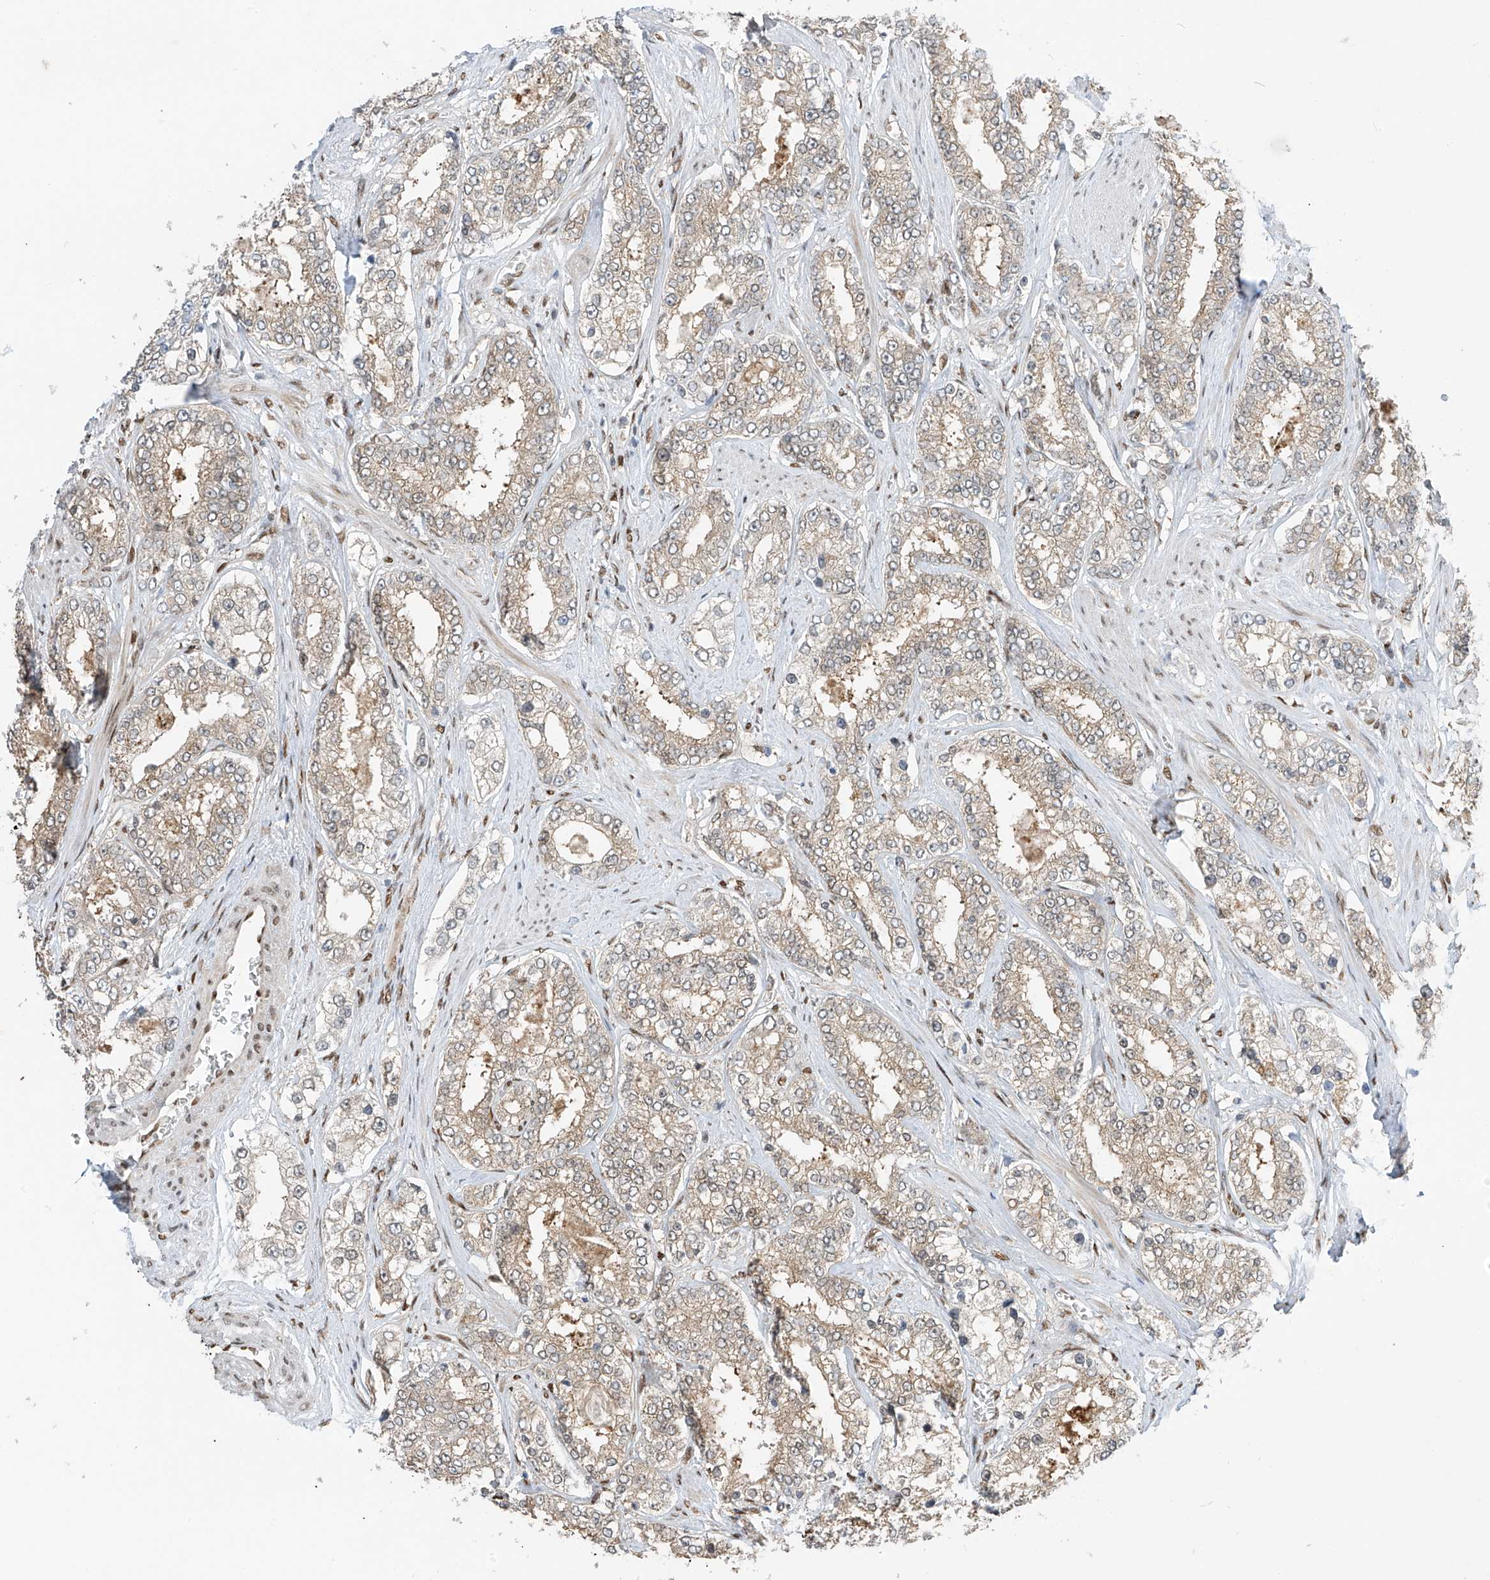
{"staining": {"intensity": "weak", "quantity": ">75%", "location": "cytoplasmic/membranous"}, "tissue": "prostate cancer", "cell_type": "Tumor cells", "image_type": "cancer", "snomed": [{"axis": "morphology", "description": "Normal tissue, NOS"}, {"axis": "morphology", "description": "Adenocarcinoma, High grade"}, {"axis": "topography", "description": "Prostate"}], "caption": "Tumor cells display weak cytoplasmic/membranous positivity in approximately >75% of cells in prostate cancer (high-grade adenocarcinoma).", "gene": "PM20D2", "patient": {"sex": "male", "age": 83}}